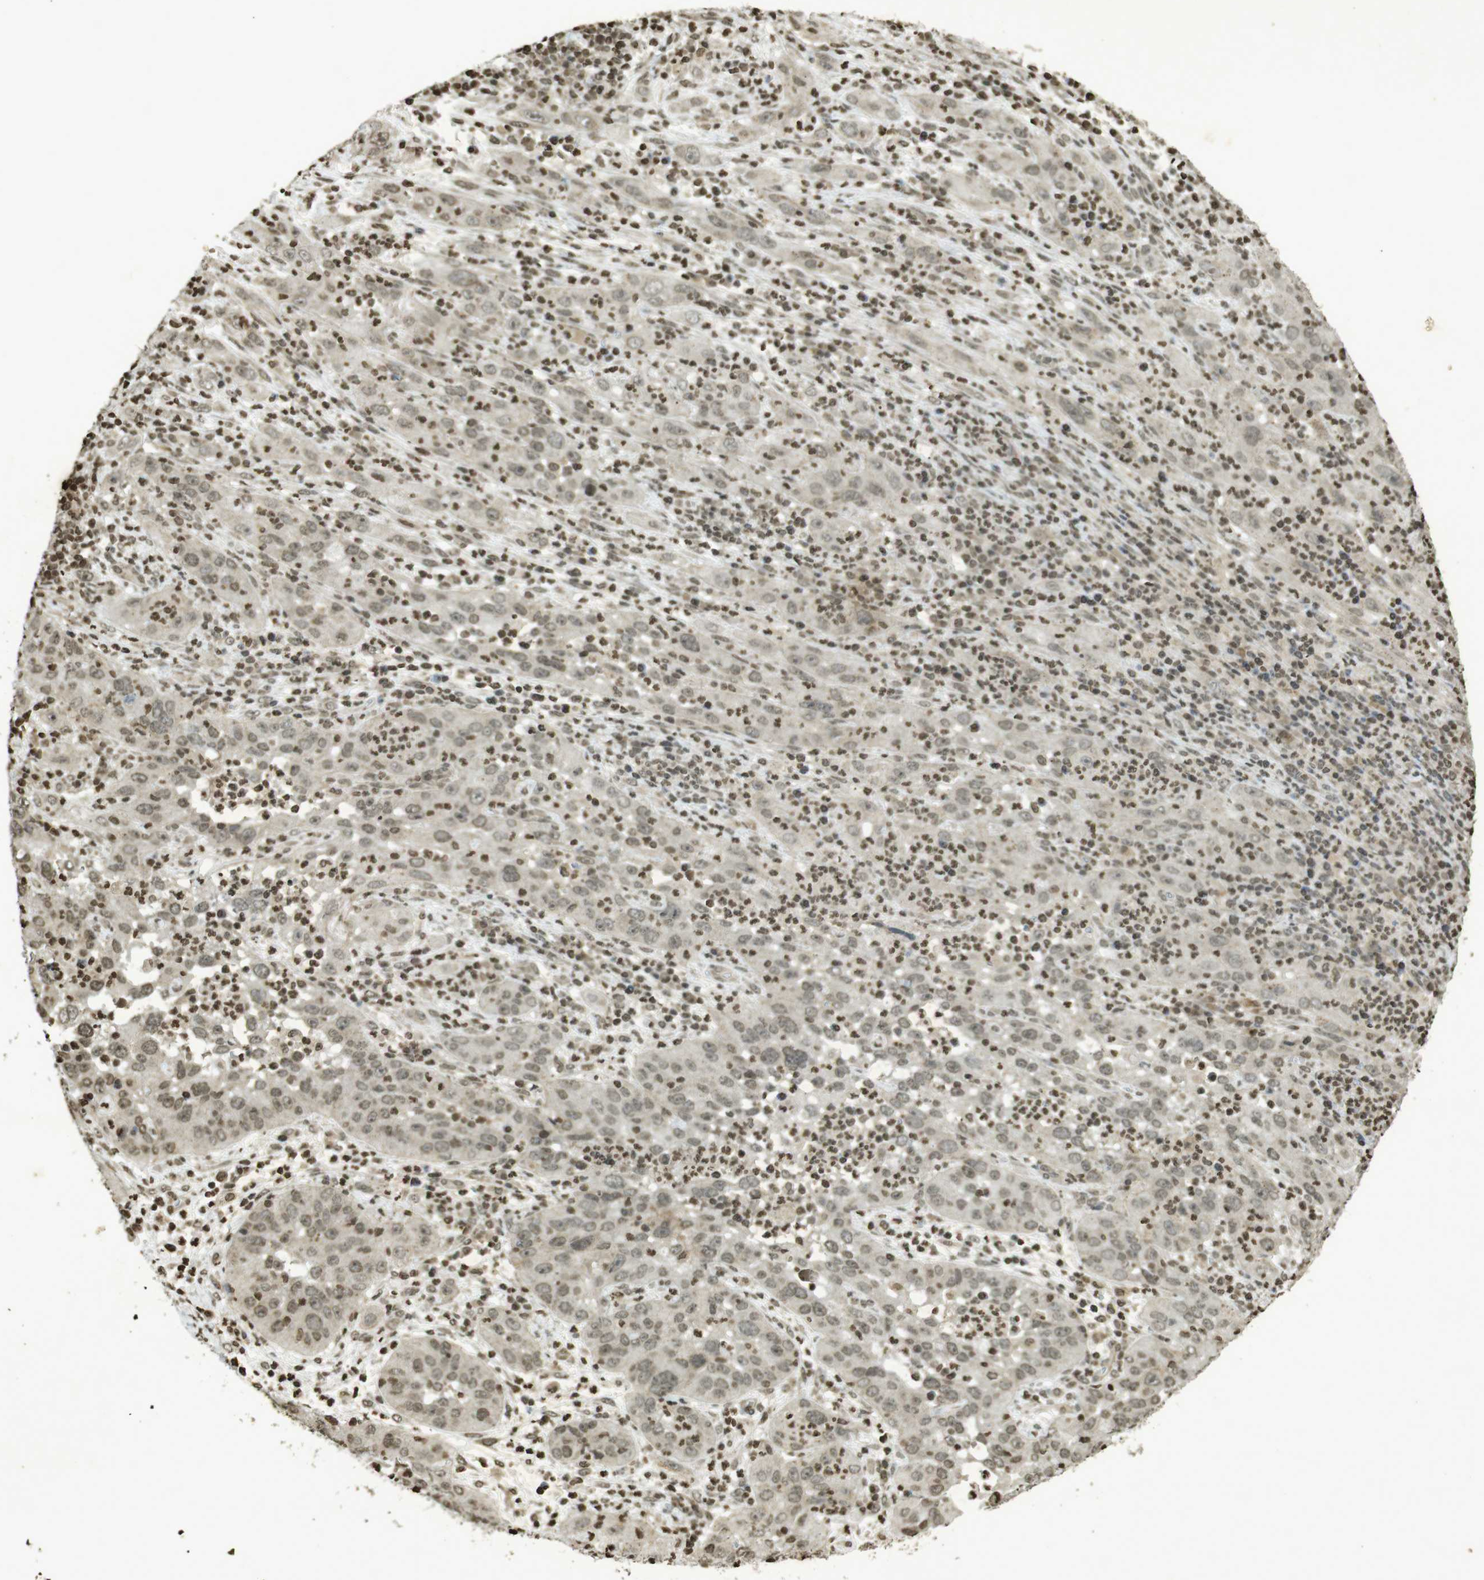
{"staining": {"intensity": "weak", "quantity": ">75%", "location": "nuclear"}, "tissue": "cervical cancer", "cell_type": "Tumor cells", "image_type": "cancer", "snomed": [{"axis": "morphology", "description": "Squamous cell carcinoma, NOS"}, {"axis": "topography", "description": "Cervix"}], "caption": "DAB immunohistochemical staining of cervical cancer reveals weak nuclear protein expression in approximately >75% of tumor cells.", "gene": "ORC4", "patient": {"sex": "female", "age": 32}}